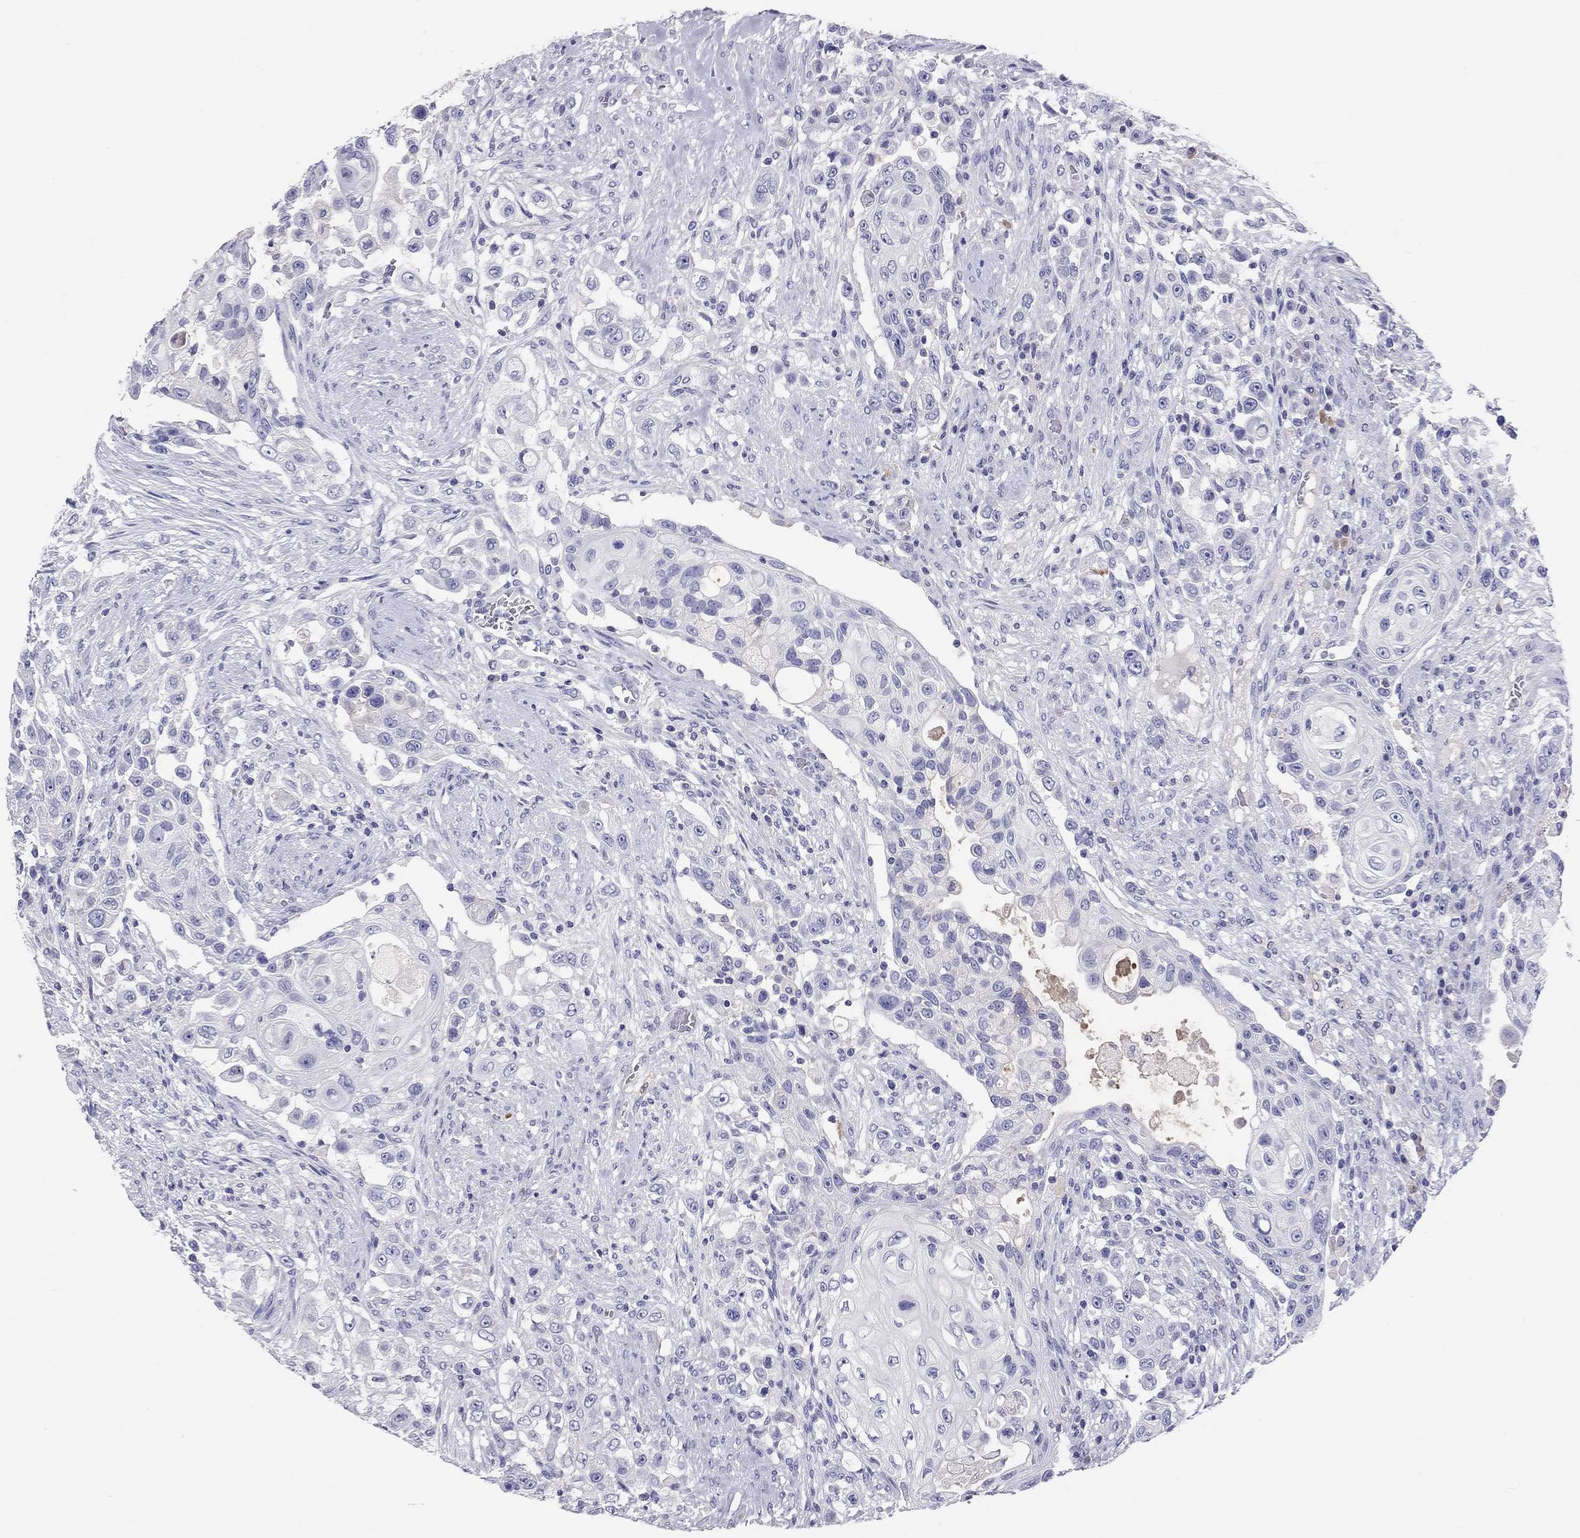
{"staining": {"intensity": "negative", "quantity": "none", "location": "none"}, "tissue": "urothelial cancer", "cell_type": "Tumor cells", "image_type": "cancer", "snomed": [{"axis": "morphology", "description": "Urothelial carcinoma, High grade"}, {"axis": "topography", "description": "Urinary bladder"}], "caption": "Immunohistochemical staining of urothelial carcinoma (high-grade) demonstrates no significant positivity in tumor cells.", "gene": "CALHM1", "patient": {"sex": "female", "age": 56}}